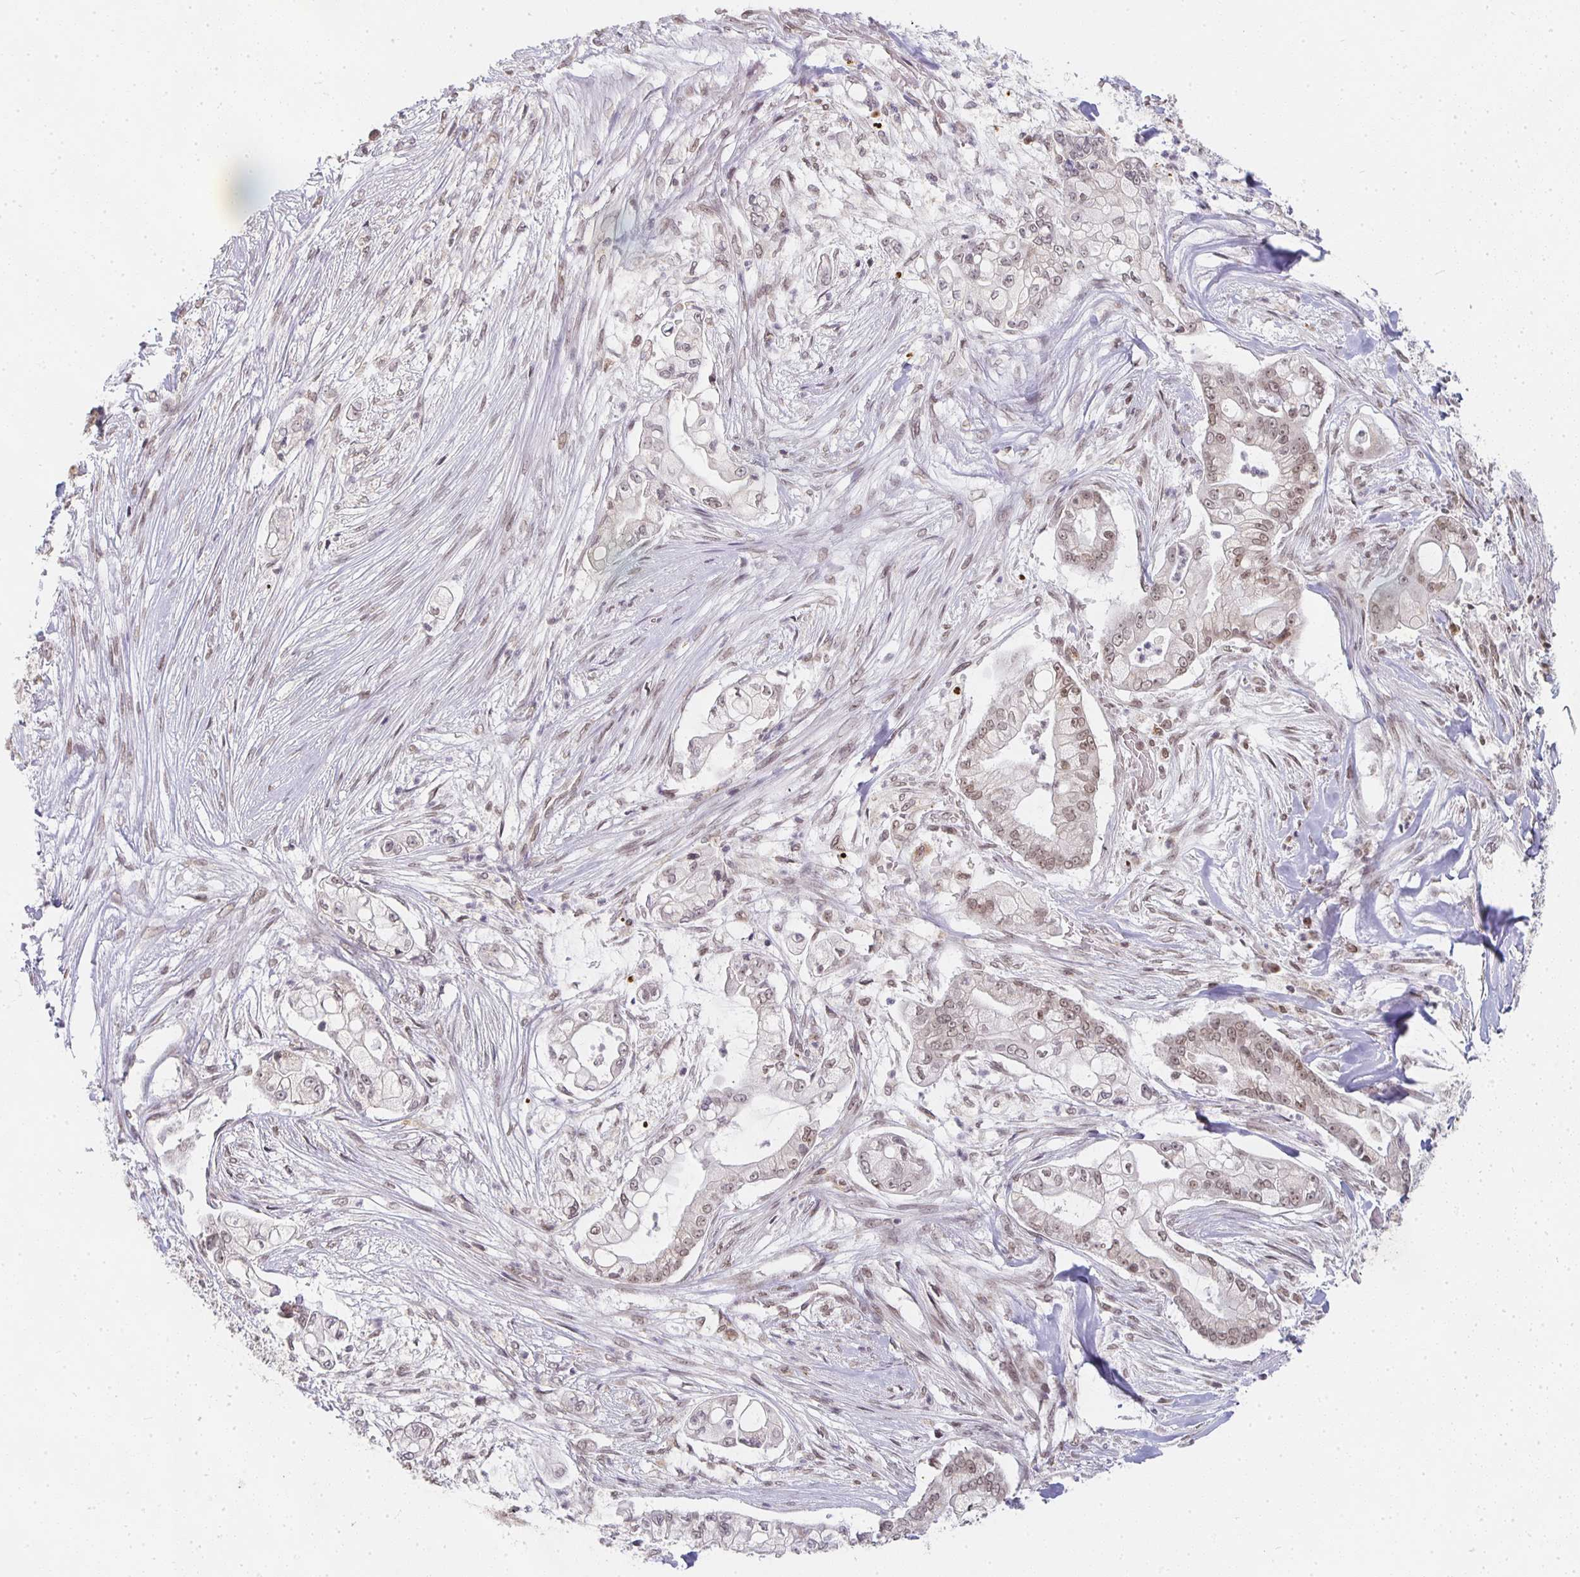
{"staining": {"intensity": "weak", "quantity": ">75%", "location": "nuclear"}, "tissue": "pancreatic cancer", "cell_type": "Tumor cells", "image_type": "cancer", "snomed": [{"axis": "morphology", "description": "Adenocarcinoma, NOS"}, {"axis": "topography", "description": "Pancreas"}], "caption": "Brown immunohistochemical staining in human pancreatic cancer (adenocarcinoma) demonstrates weak nuclear expression in about >75% of tumor cells.", "gene": "SMARCA2", "patient": {"sex": "female", "age": 69}}